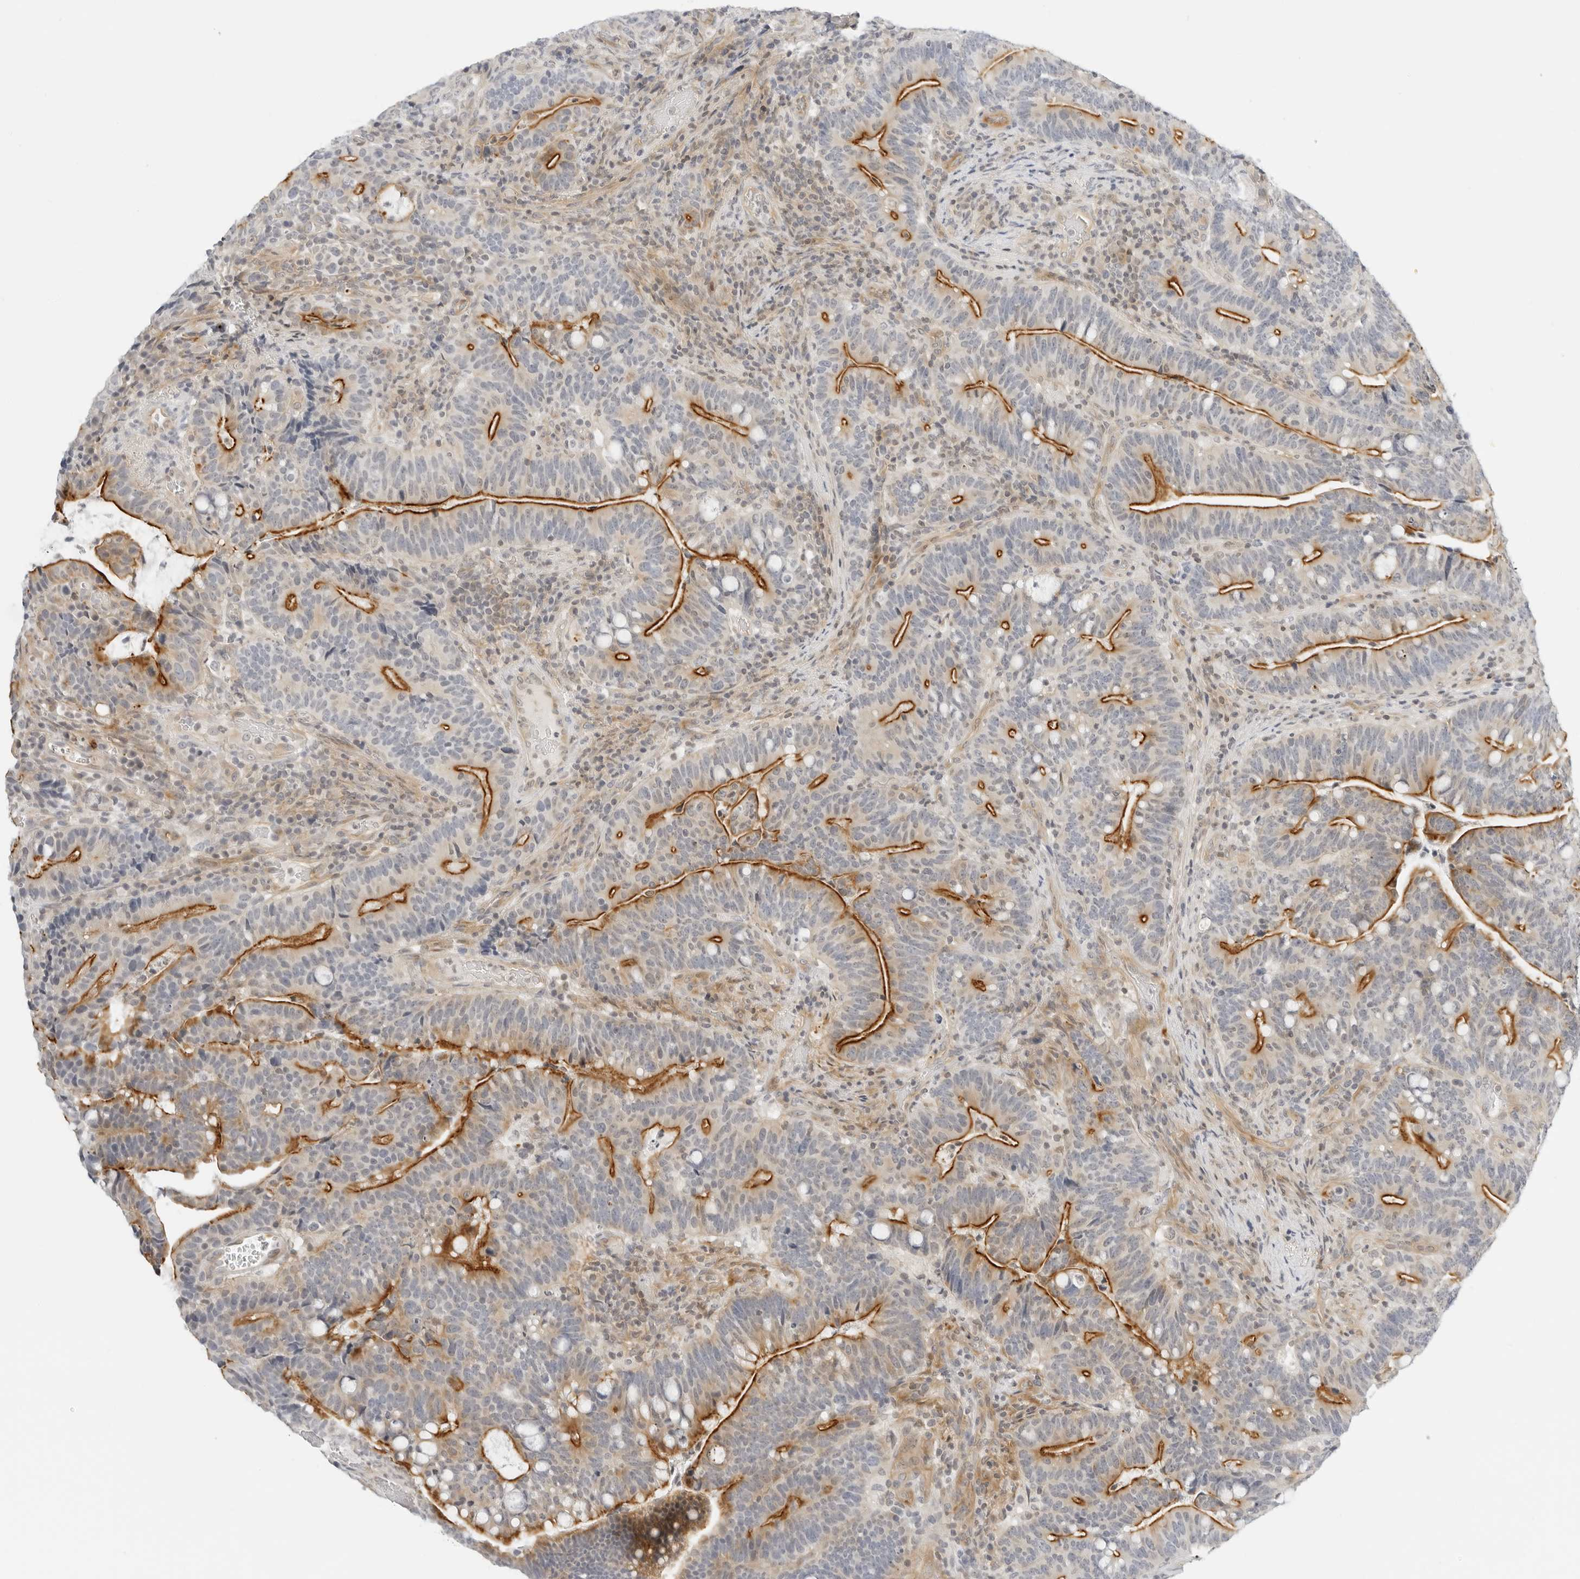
{"staining": {"intensity": "strong", "quantity": "25%-75%", "location": "cytoplasmic/membranous"}, "tissue": "colorectal cancer", "cell_type": "Tumor cells", "image_type": "cancer", "snomed": [{"axis": "morphology", "description": "Adenocarcinoma, NOS"}, {"axis": "topography", "description": "Colon"}], "caption": "Protein expression analysis of adenocarcinoma (colorectal) reveals strong cytoplasmic/membranous expression in about 25%-75% of tumor cells. (DAB IHC, brown staining for protein, blue staining for nuclei).", "gene": "OSCP1", "patient": {"sex": "female", "age": 66}}